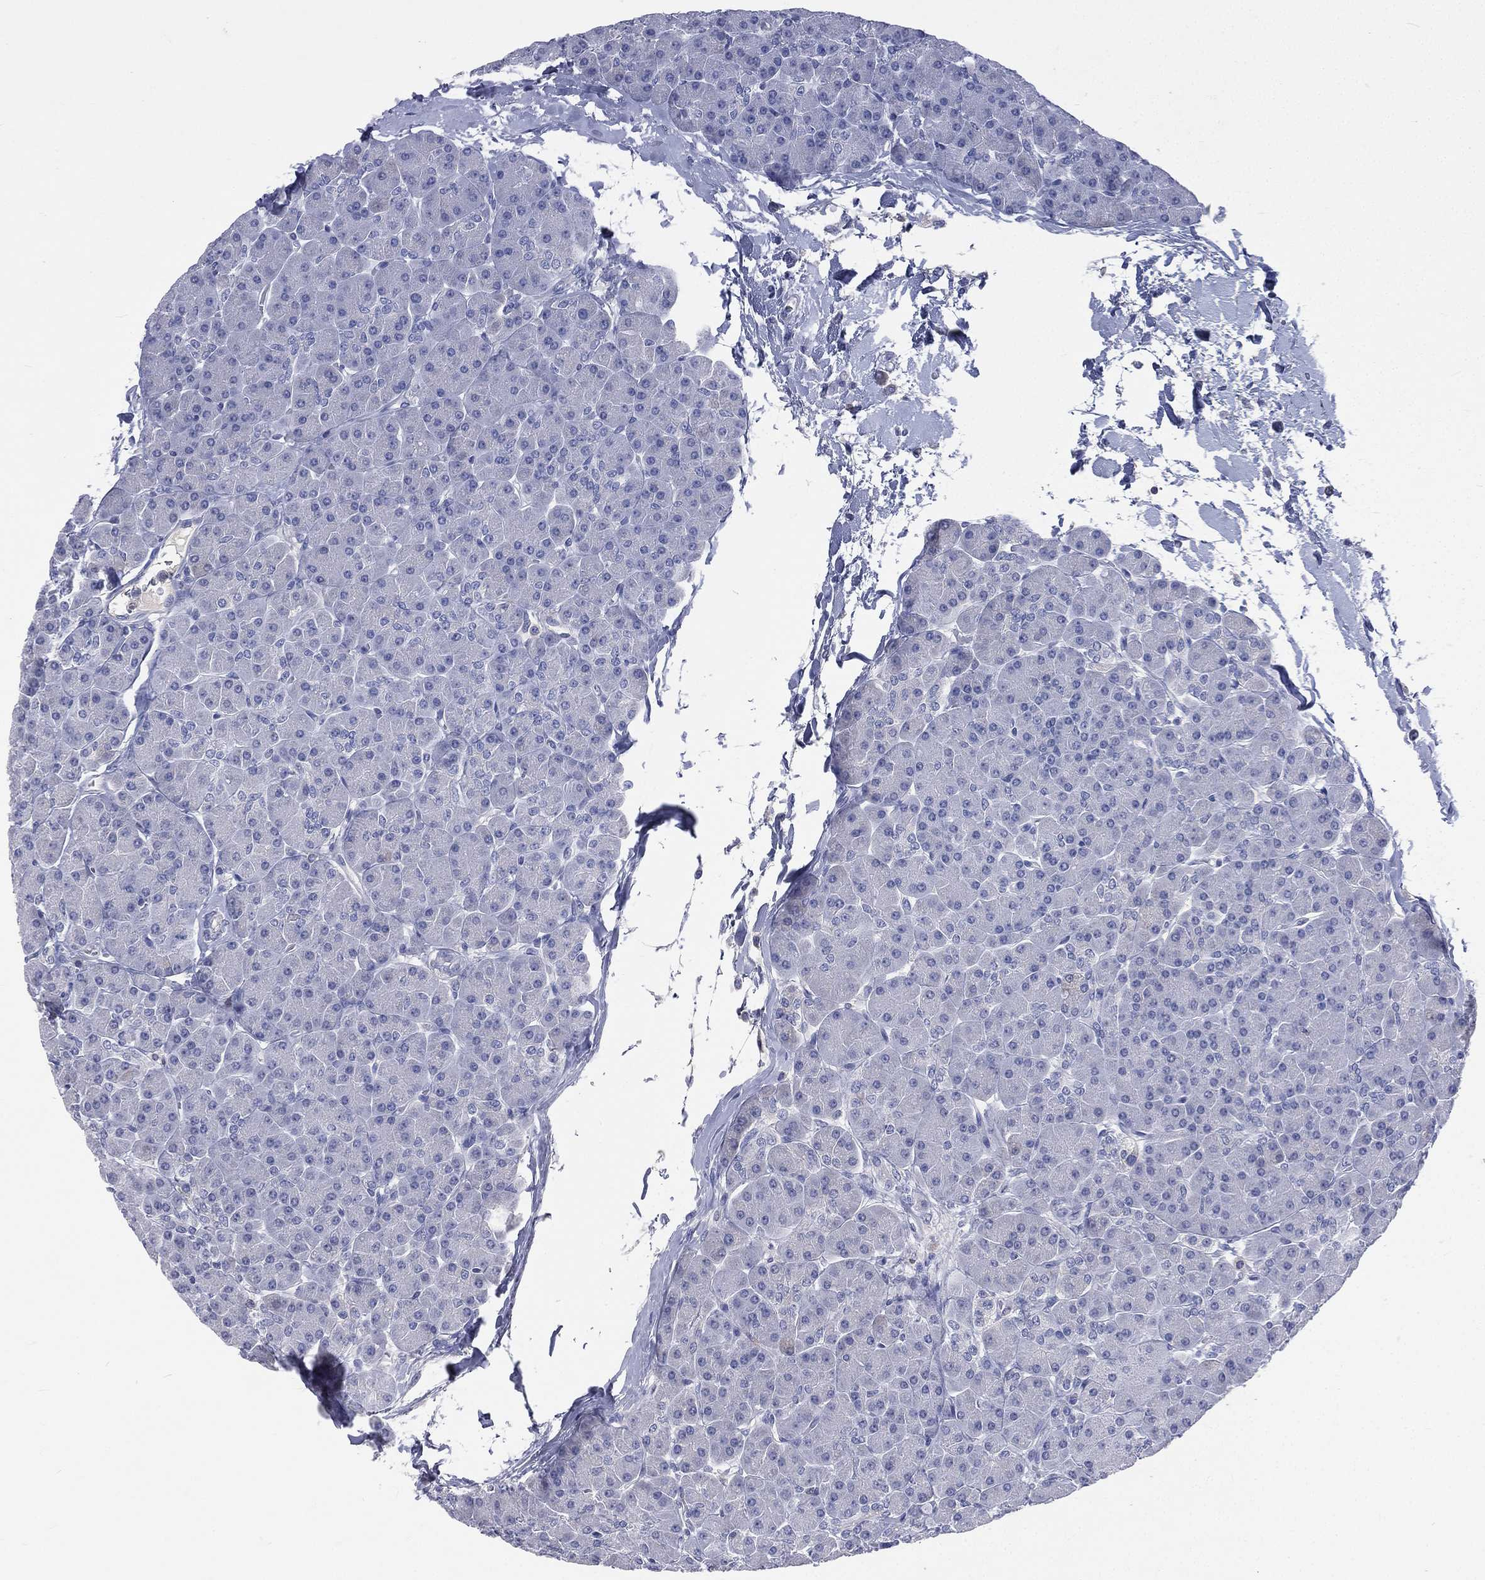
{"staining": {"intensity": "negative", "quantity": "none", "location": "none"}, "tissue": "pancreas", "cell_type": "Exocrine glandular cells", "image_type": "normal", "snomed": [{"axis": "morphology", "description": "Normal tissue, NOS"}, {"axis": "topography", "description": "Pancreas"}], "caption": "IHC of normal human pancreas shows no expression in exocrine glandular cells.", "gene": "CD3D", "patient": {"sex": "female", "age": 44}}